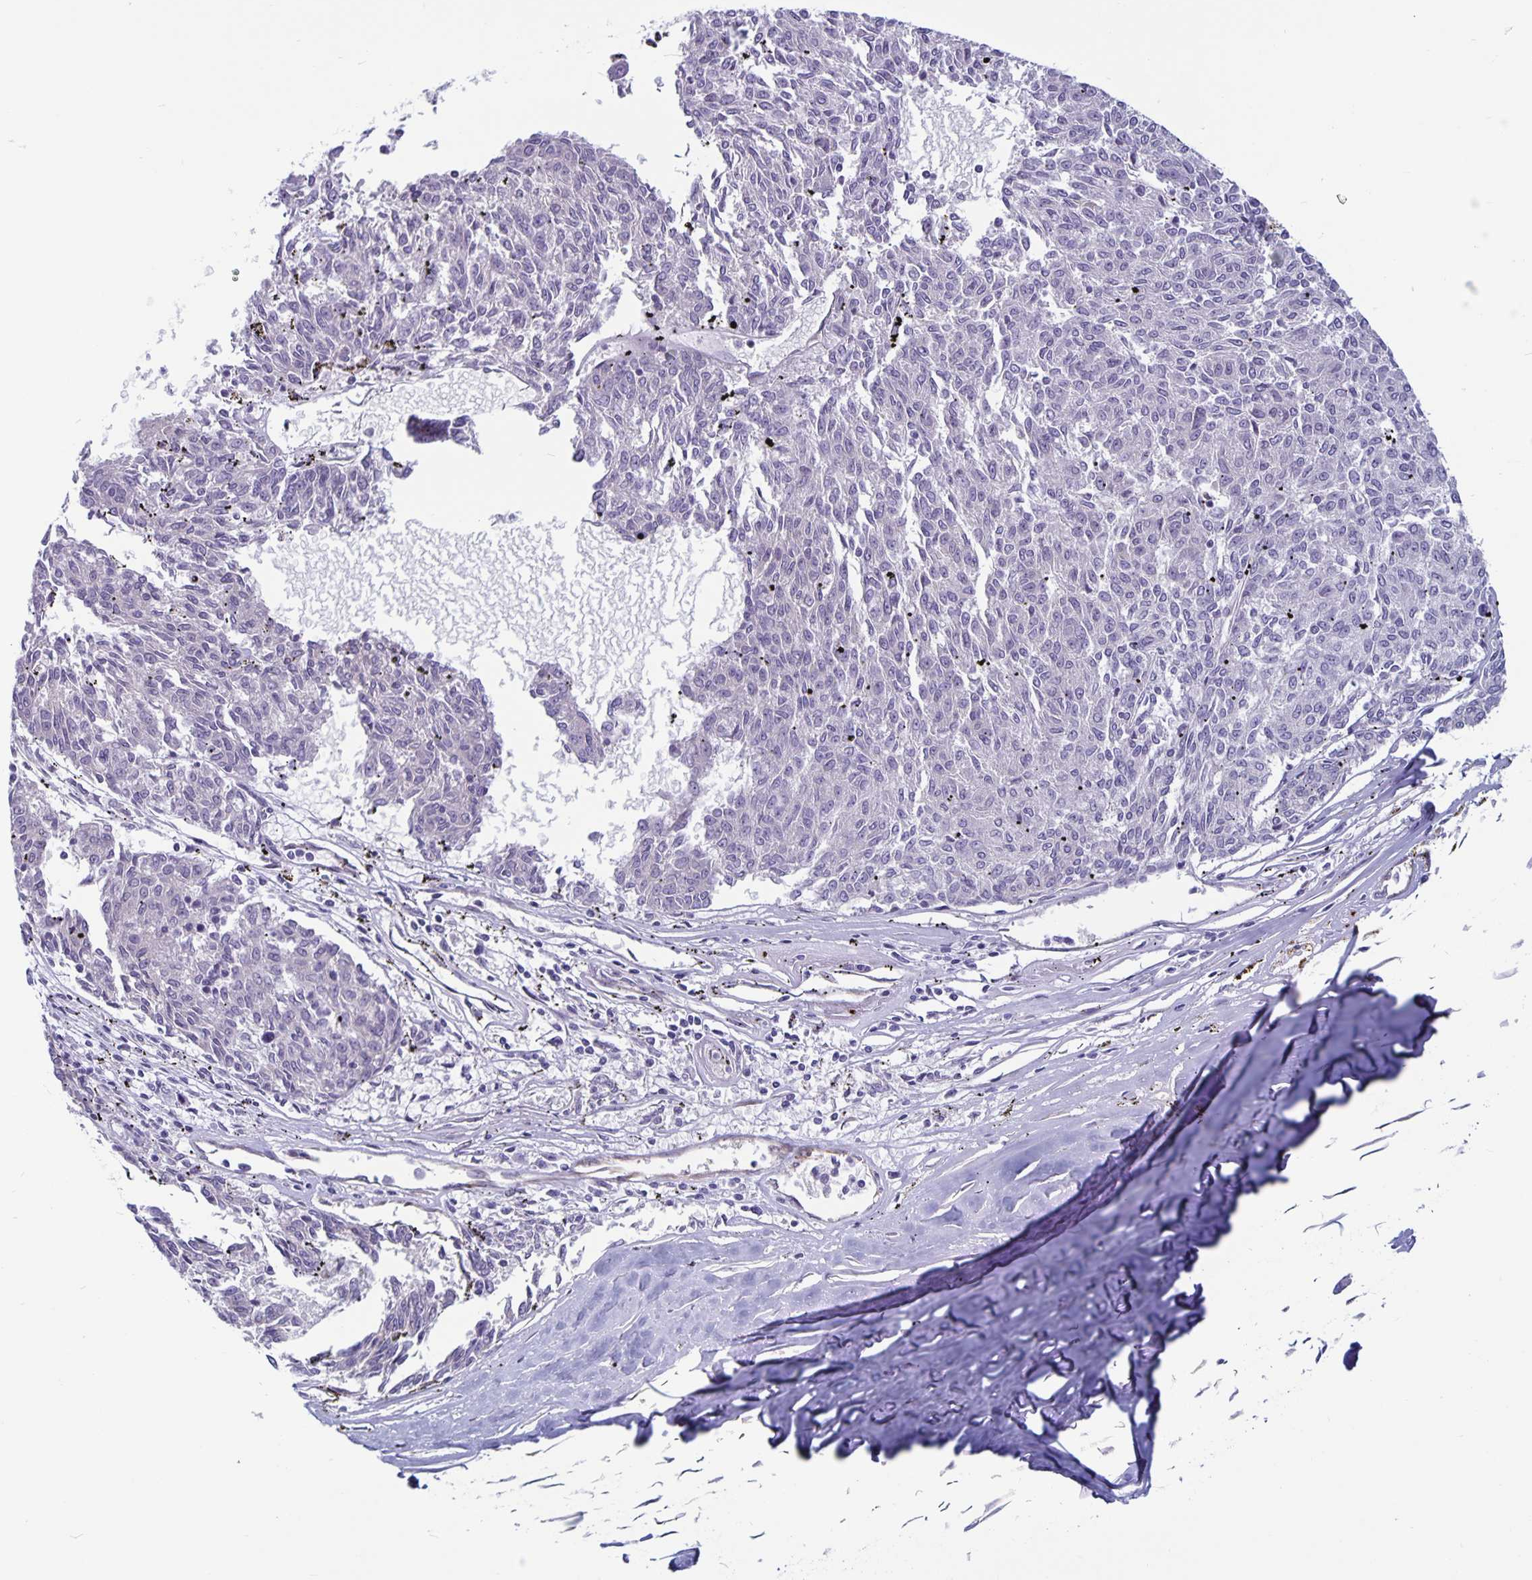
{"staining": {"intensity": "negative", "quantity": "none", "location": "none"}, "tissue": "melanoma", "cell_type": "Tumor cells", "image_type": "cancer", "snomed": [{"axis": "morphology", "description": "Malignant melanoma, NOS"}, {"axis": "topography", "description": "Skin"}], "caption": "An image of human melanoma is negative for staining in tumor cells. The staining is performed using DAB brown chromogen with nuclei counter-stained in using hematoxylin.", "gene": "PLCB3", "patient": {"sex": "female", "age": 72}}